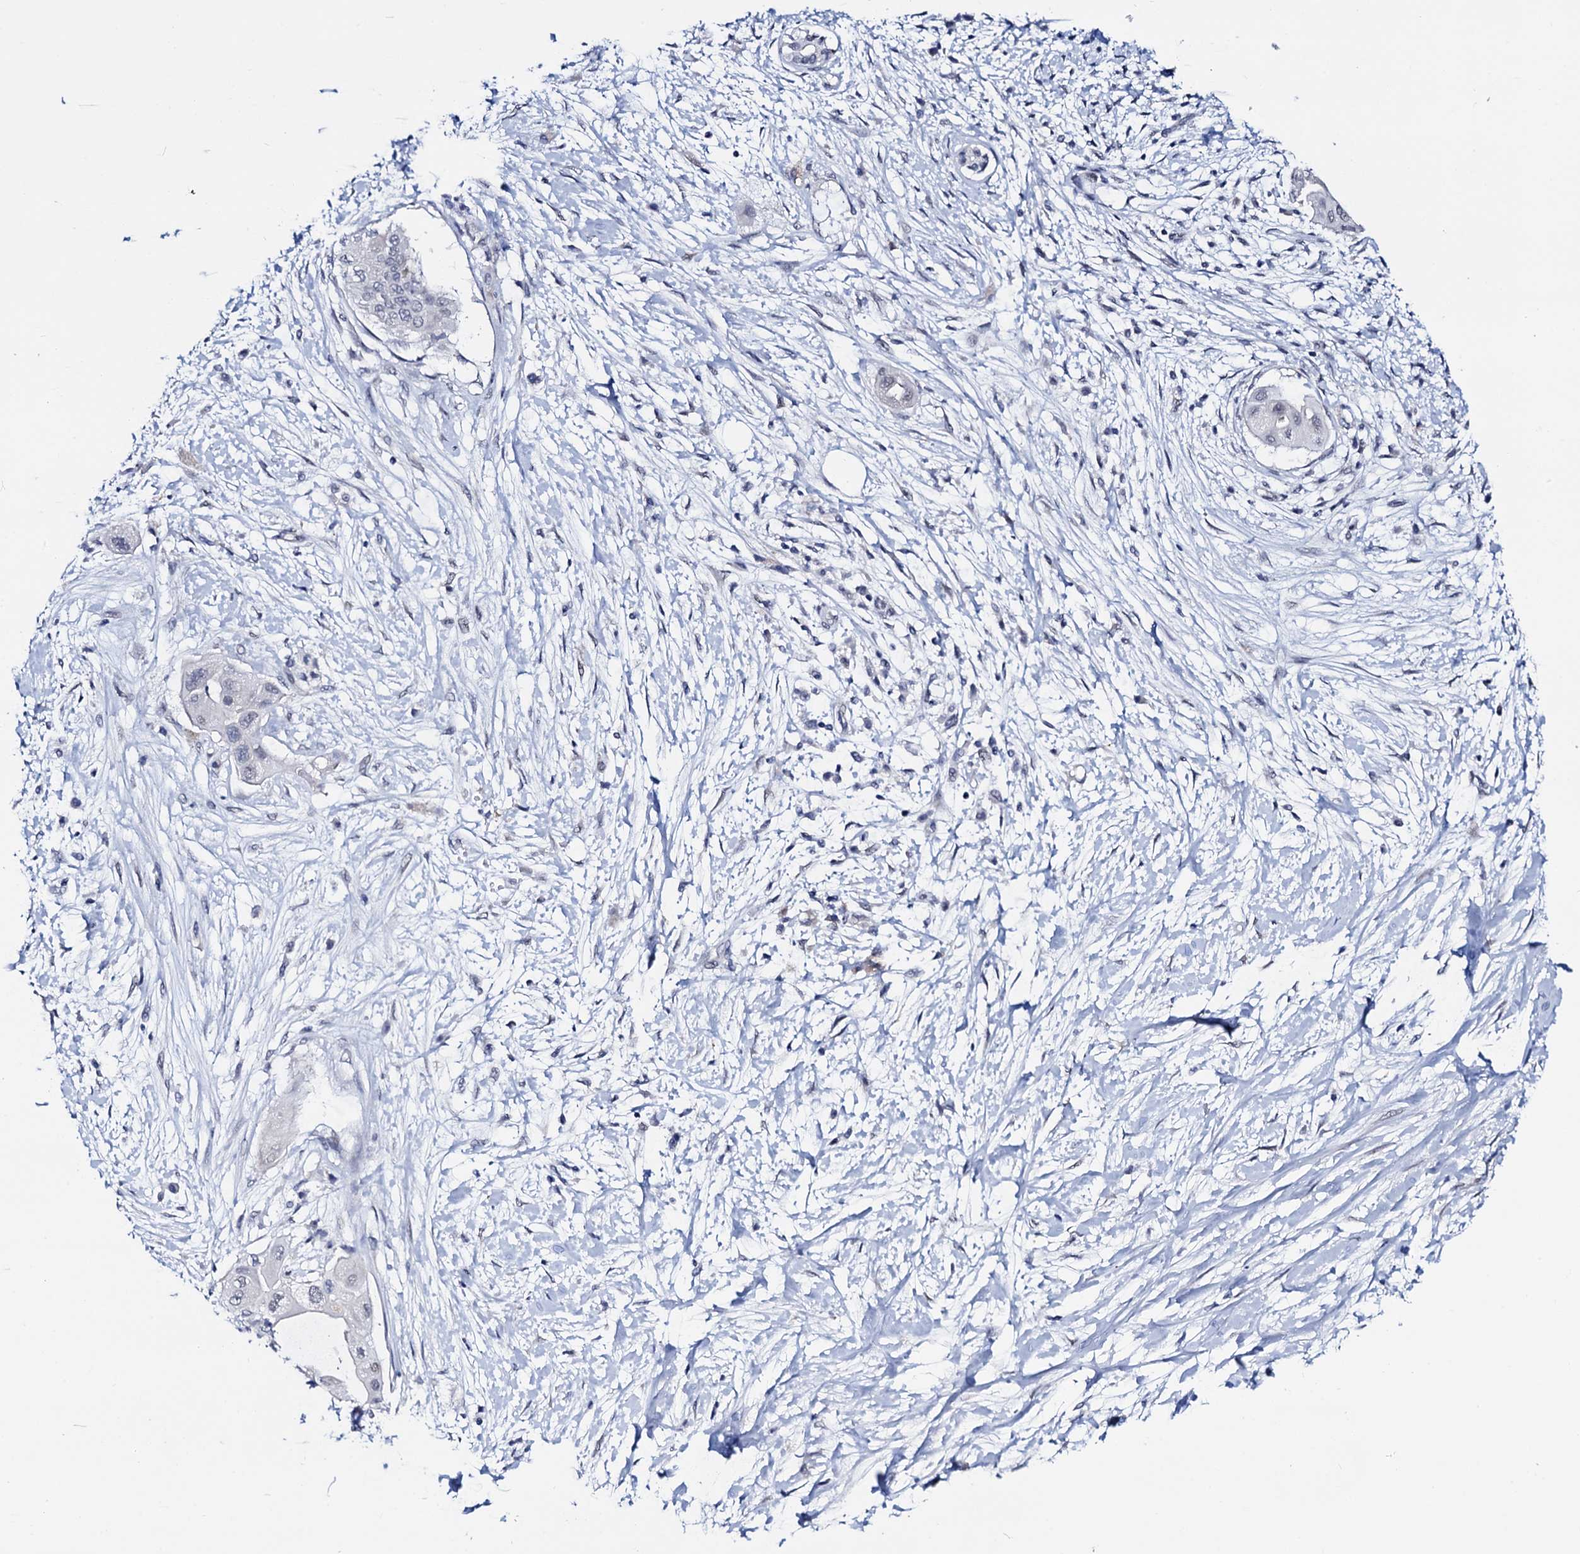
{"staining": {"intensity": "negative", "quantity": "none", "location": "none"}, "tissue": "pancreatic cancer", "cell_type": "Tumor cells", "image_type": "cancer", "snomed": [{"axis": "morphology", "description": "Adenocarcinoma, NOS"}, {"axis": "topography", "description": "Pancreas"}], "caption": "The IHC micrograph has no significant staining in tumor cells of pancreatic cancer tissue.", "gene": "C16orf87", "patient": {"sex": "male", "age": 68}}